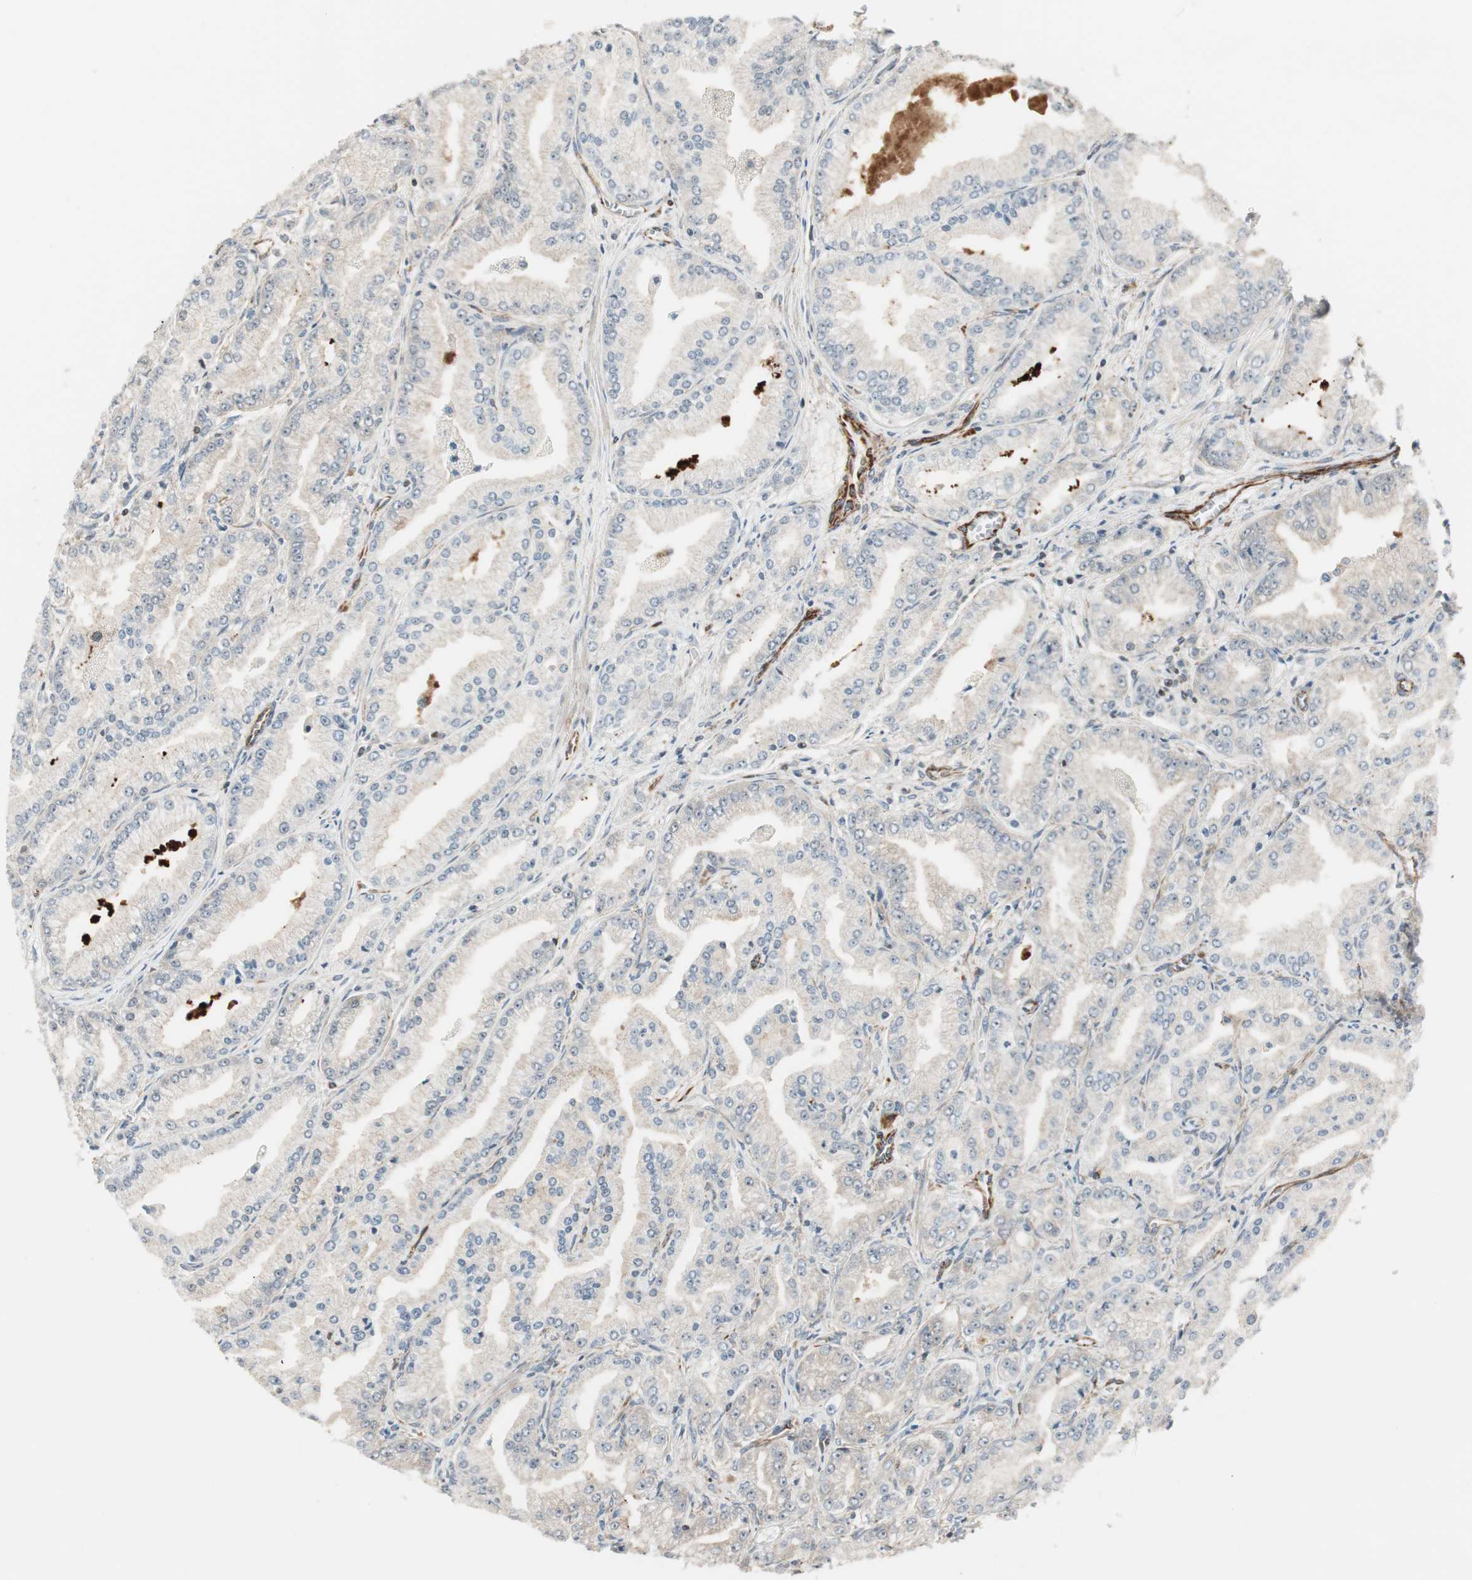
{"staining": {"intensity": "negative", "quantity": "none", "location": "none"}, "tissue": "prostate cancer", "cell_type": "Tumor cells", "image_type": "cancer", "snomed": [{"axis": "morphology", "description": "Adenocarcinoma, High grade"}, {"axis": "topography", "description": "Prostate"}], "caption": "This is an IHC photomicrograph of prostate cancer. There is no staining in tumor cells.", "gene": "MAD2L2", "patient": {"sex": "male", "age": 61}}